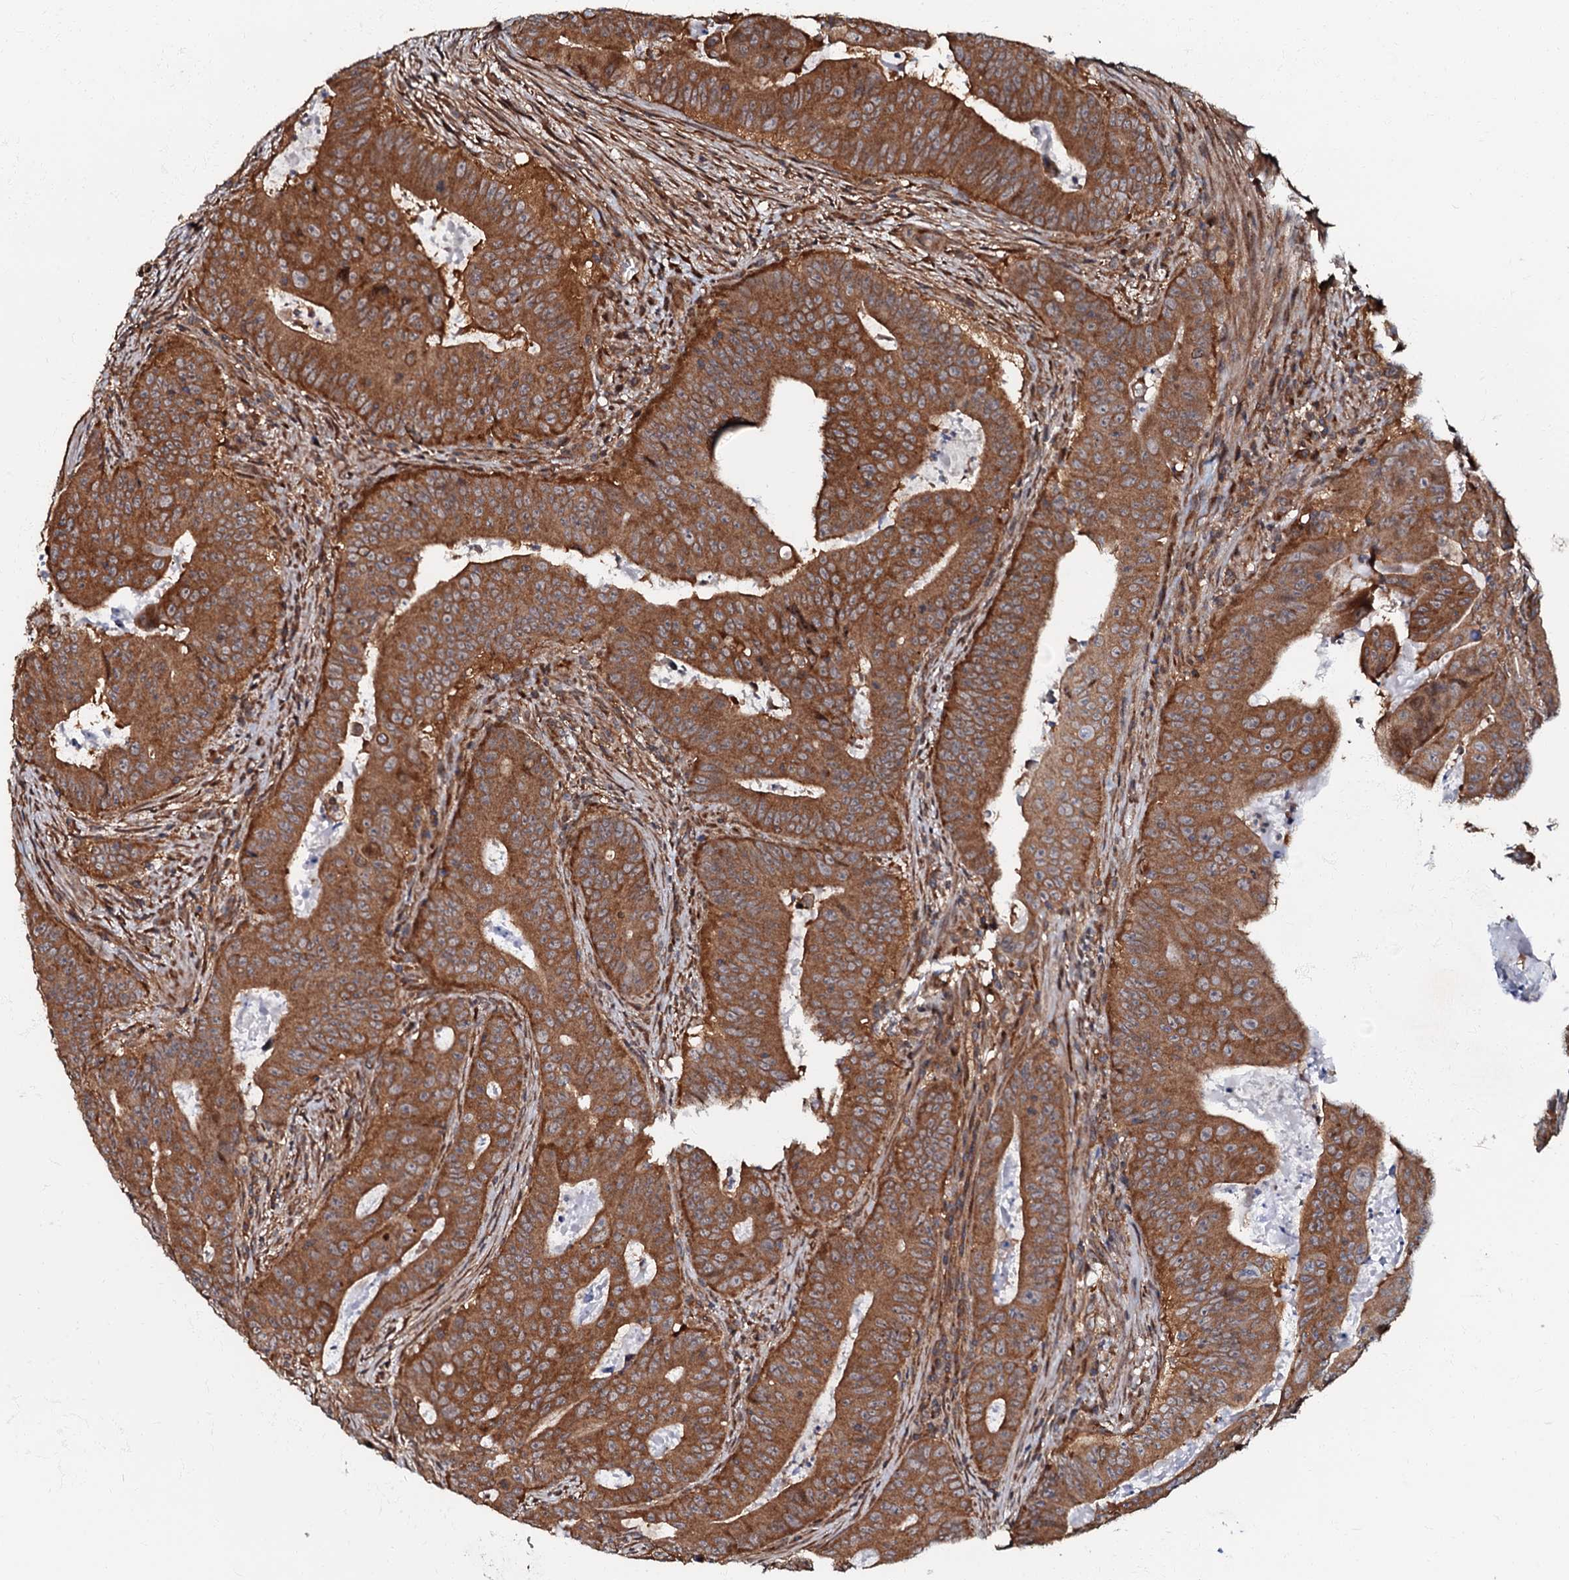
{"staining": {"intensity": "strong", "quantity": ">75%", "location": "cytoplasmic/membranous"}, "tissue": "colorectal cancer", "cell_type": "Tumor cells", "image_type": "cancer", "snomed": [{"axis": "morphology", "description": "Adenocarcinoma, NOS"}, {"axis": "topography", "description": "Rectum"}], "caption": "An IHC photomicrograph of neoplastic tissue is shown. Protein staining in brown labels strong cytoplasmic/membranous positivity in colorectal cancer (adenocarcinoma) within tumor cells.", "gene": "OSBP", "patient": {"sex": "female", "age": 75}}